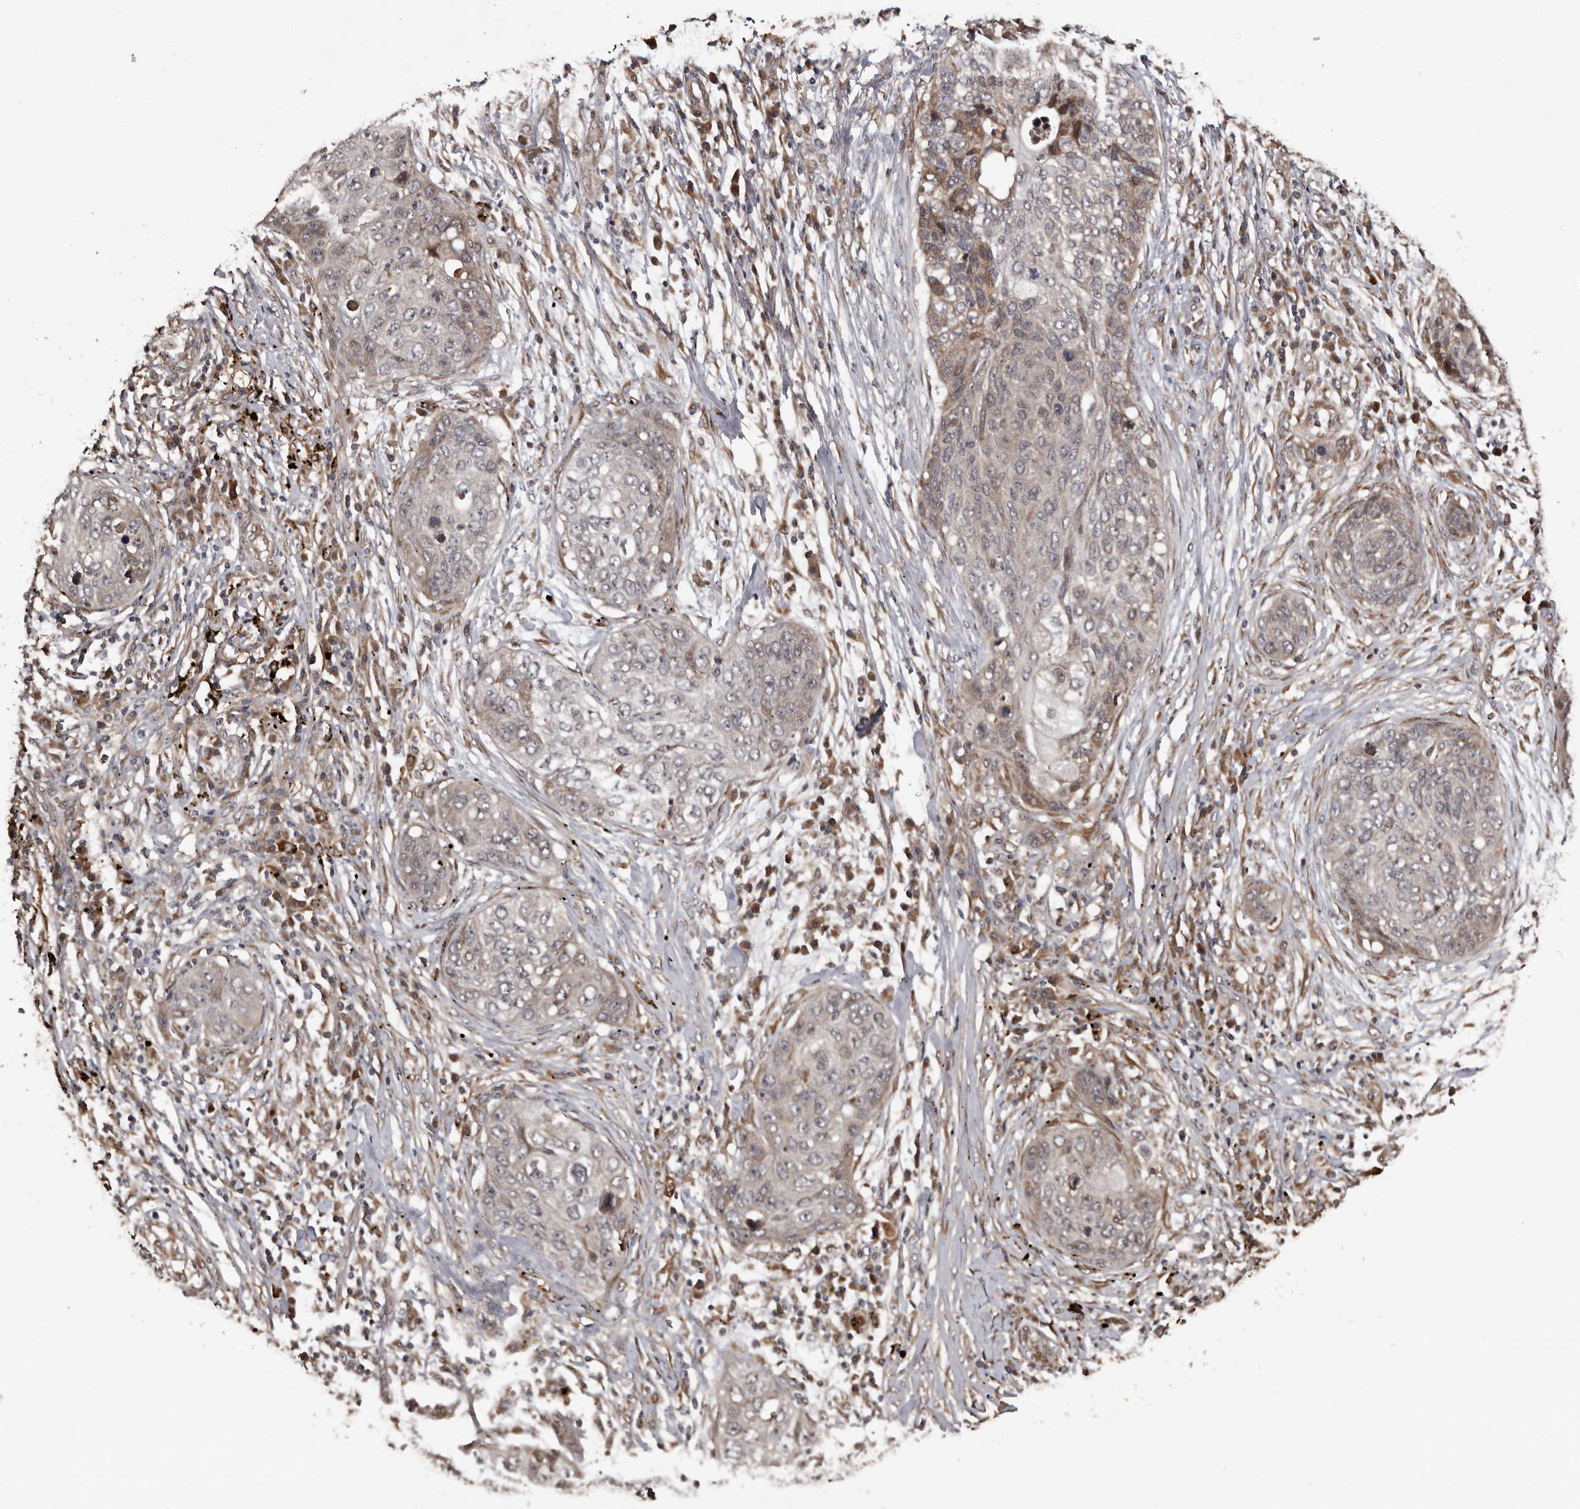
{"staining": {"intensity": "weak", "quantity": "25%-75%", "location": "cytoplasmic/membranous"}, "tissue": "lung cancer", "cell_type": "Tumor cells", "image_type": "cancer", "snomed": [{"axis": "morphology", "description": "Squamous cell carcinoma, NOS"}, {"axis": "topography", "description": "Lung"}], "caption": "Immunohistochemical staining of lung cancer exhibits low levels of weak cytoplasmic/membranous protein staining in approximately 25%-75% of tumor cells.", "gene": "SERTAD4", "patient": {"sex": "female", "age": 63}}